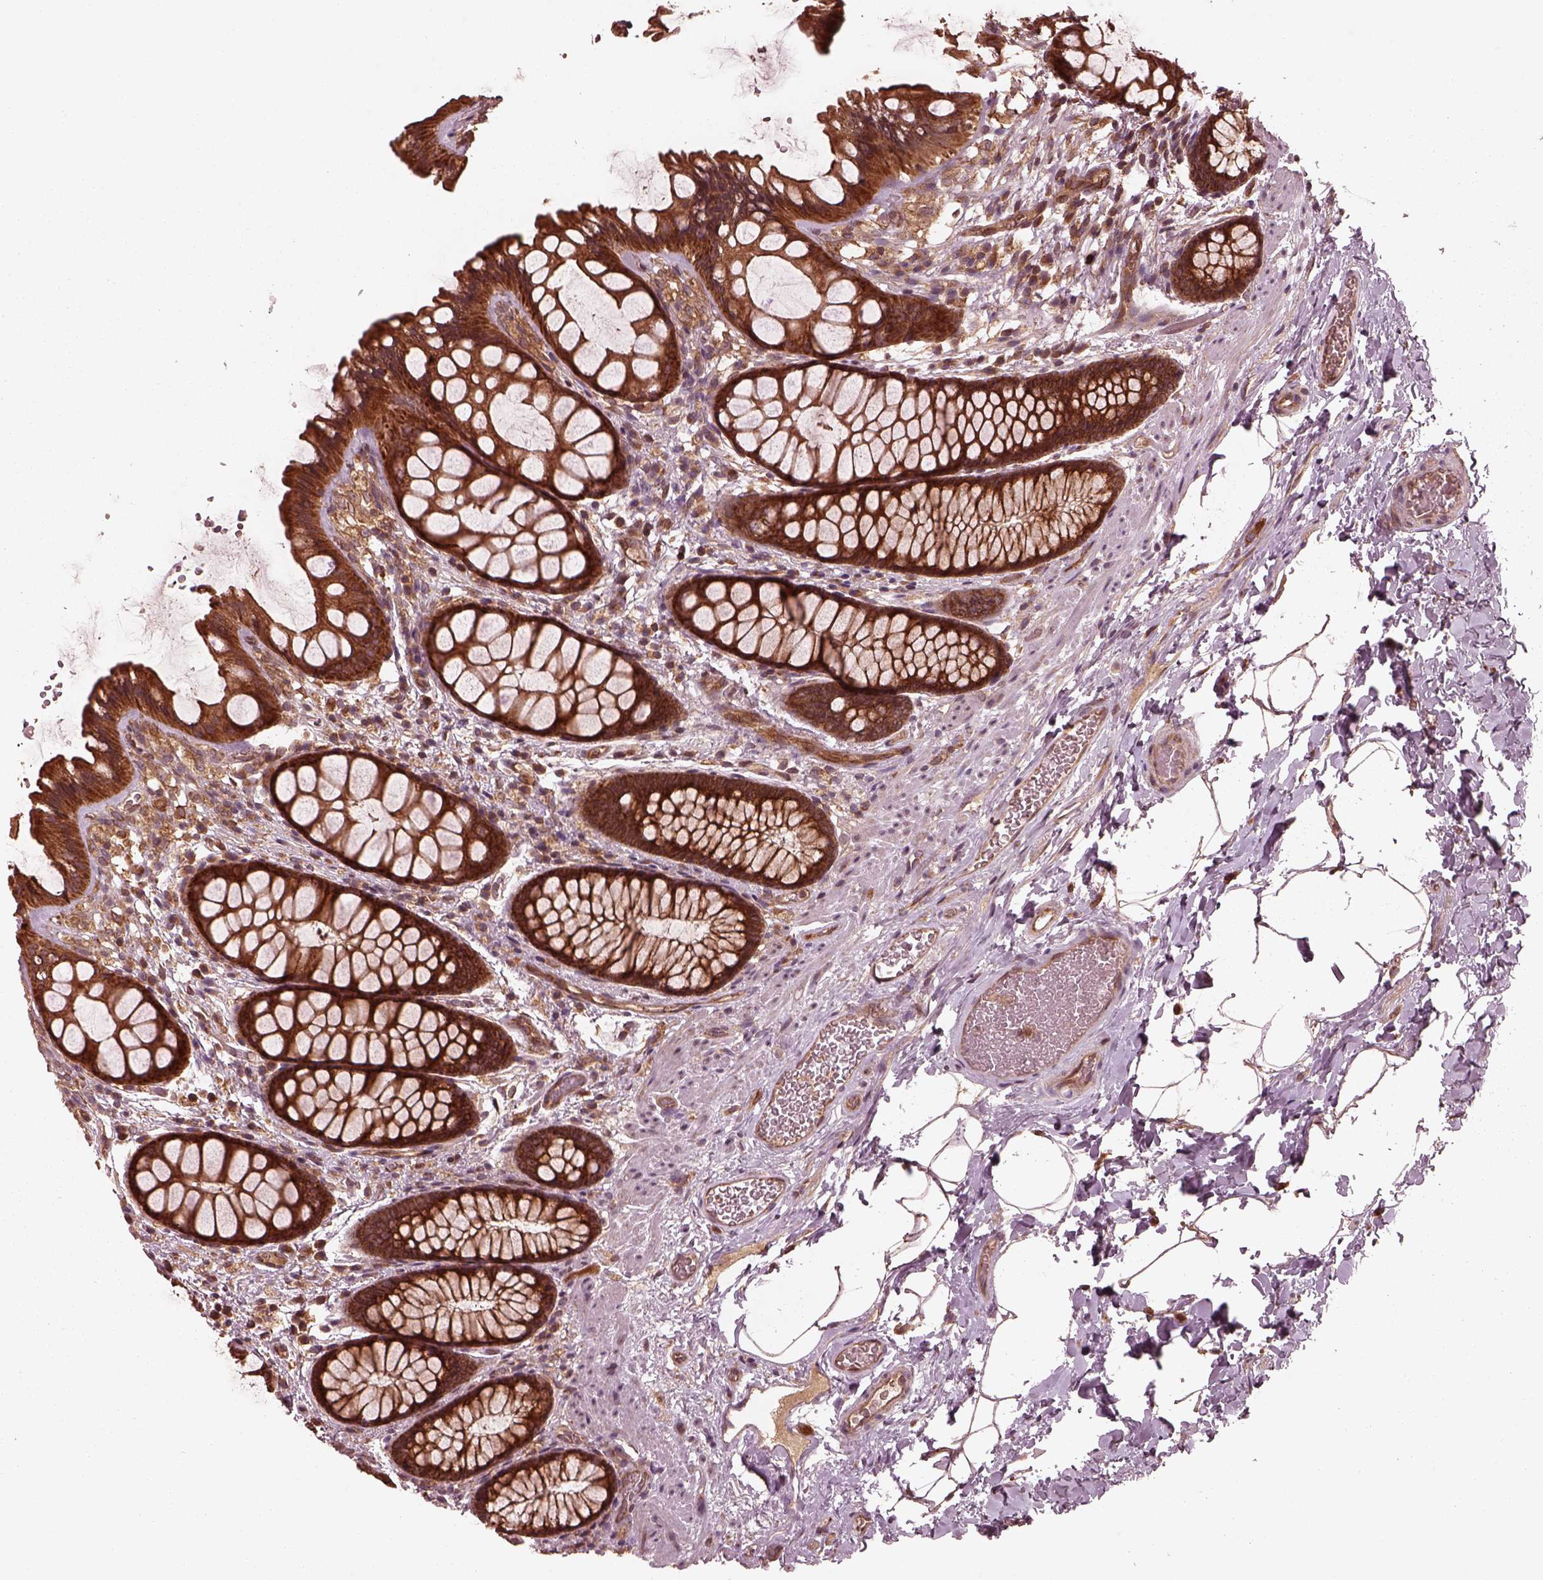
{"staining": {"intensity": "strong", "quantity": ">75%", "location": "cytoplasmic/membranous"}, "tissue": "rectum", "cell_type": "Glandular cells", "image_type": "normal", "snomed": [{"axis": "morphology", "description": "Normal tissue, NOS"}, {"axis": "topography", "description": "Rectum"}], "caption": "Unremarkable rectum reveals strong cytoplasmic/membranous positivity in about >75% of glandular cells, visualized by immunohistochemistry.", "gene": "PIK3R2", "patient": {"sex": "female", "age": 62}}